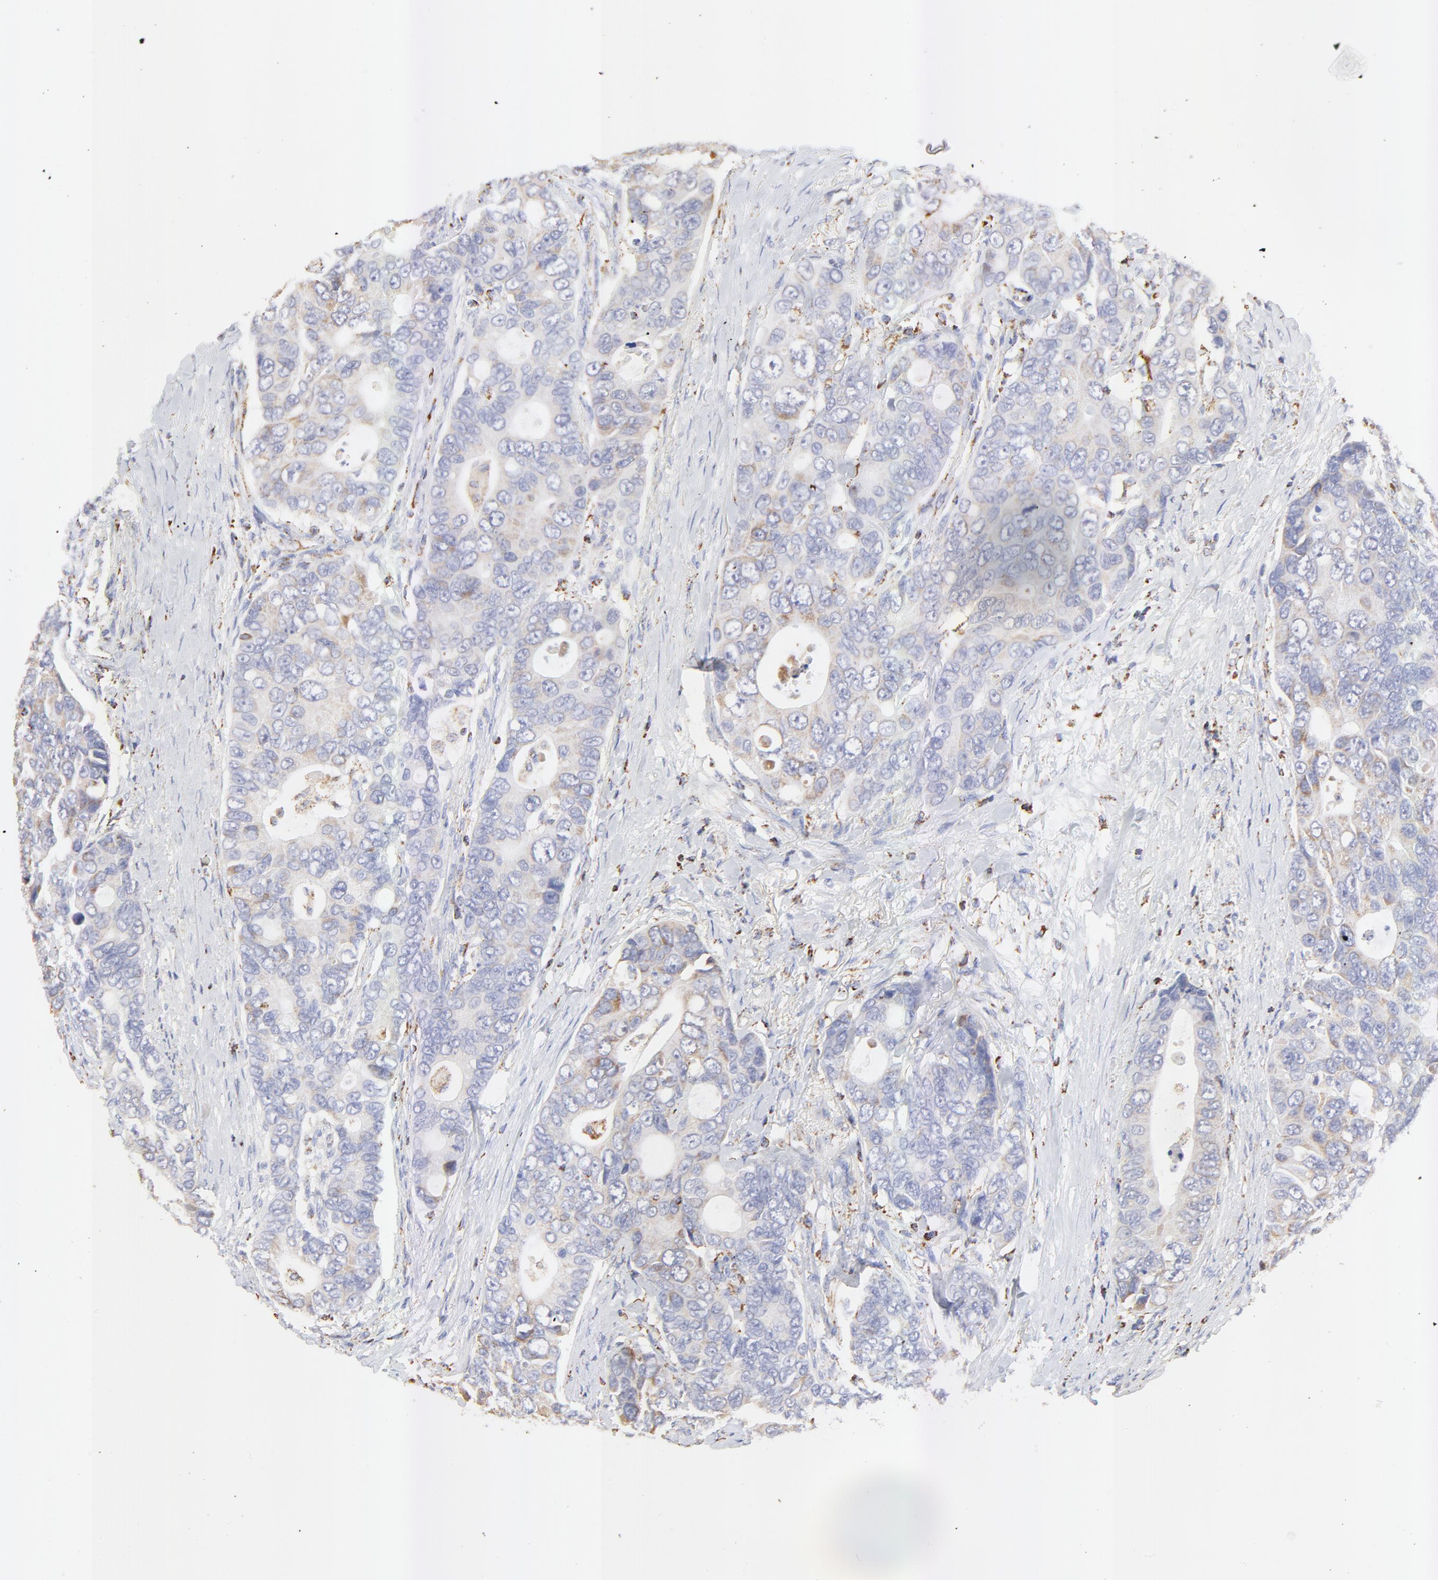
{"staining": {"intensity": "weak", "quantity": ">75%", "location": "cytoplasmic/membranous"}, "tissue": "colorectal cancer", "cell_type": "Tumor cells", "image_type": "cancer", "snomed": [{"axis": "morphology", "description": "Adenocarcinoma, NOS"}, {"axis": "topography", "description": "Rectum"}], "caption": "Weak cytoplasmic/membranous expression is present in approximately >75% of tumor cells in colorectal cancer (adenocarcinoma). The staining was performed using DAB (3,3'-diaminobenzidine), with brown indicating positive protein expression. Nuclei are stained blue with hematoxylin.", "gene": "COX4I1", "patient": {"sex": "female", "age": 67}}